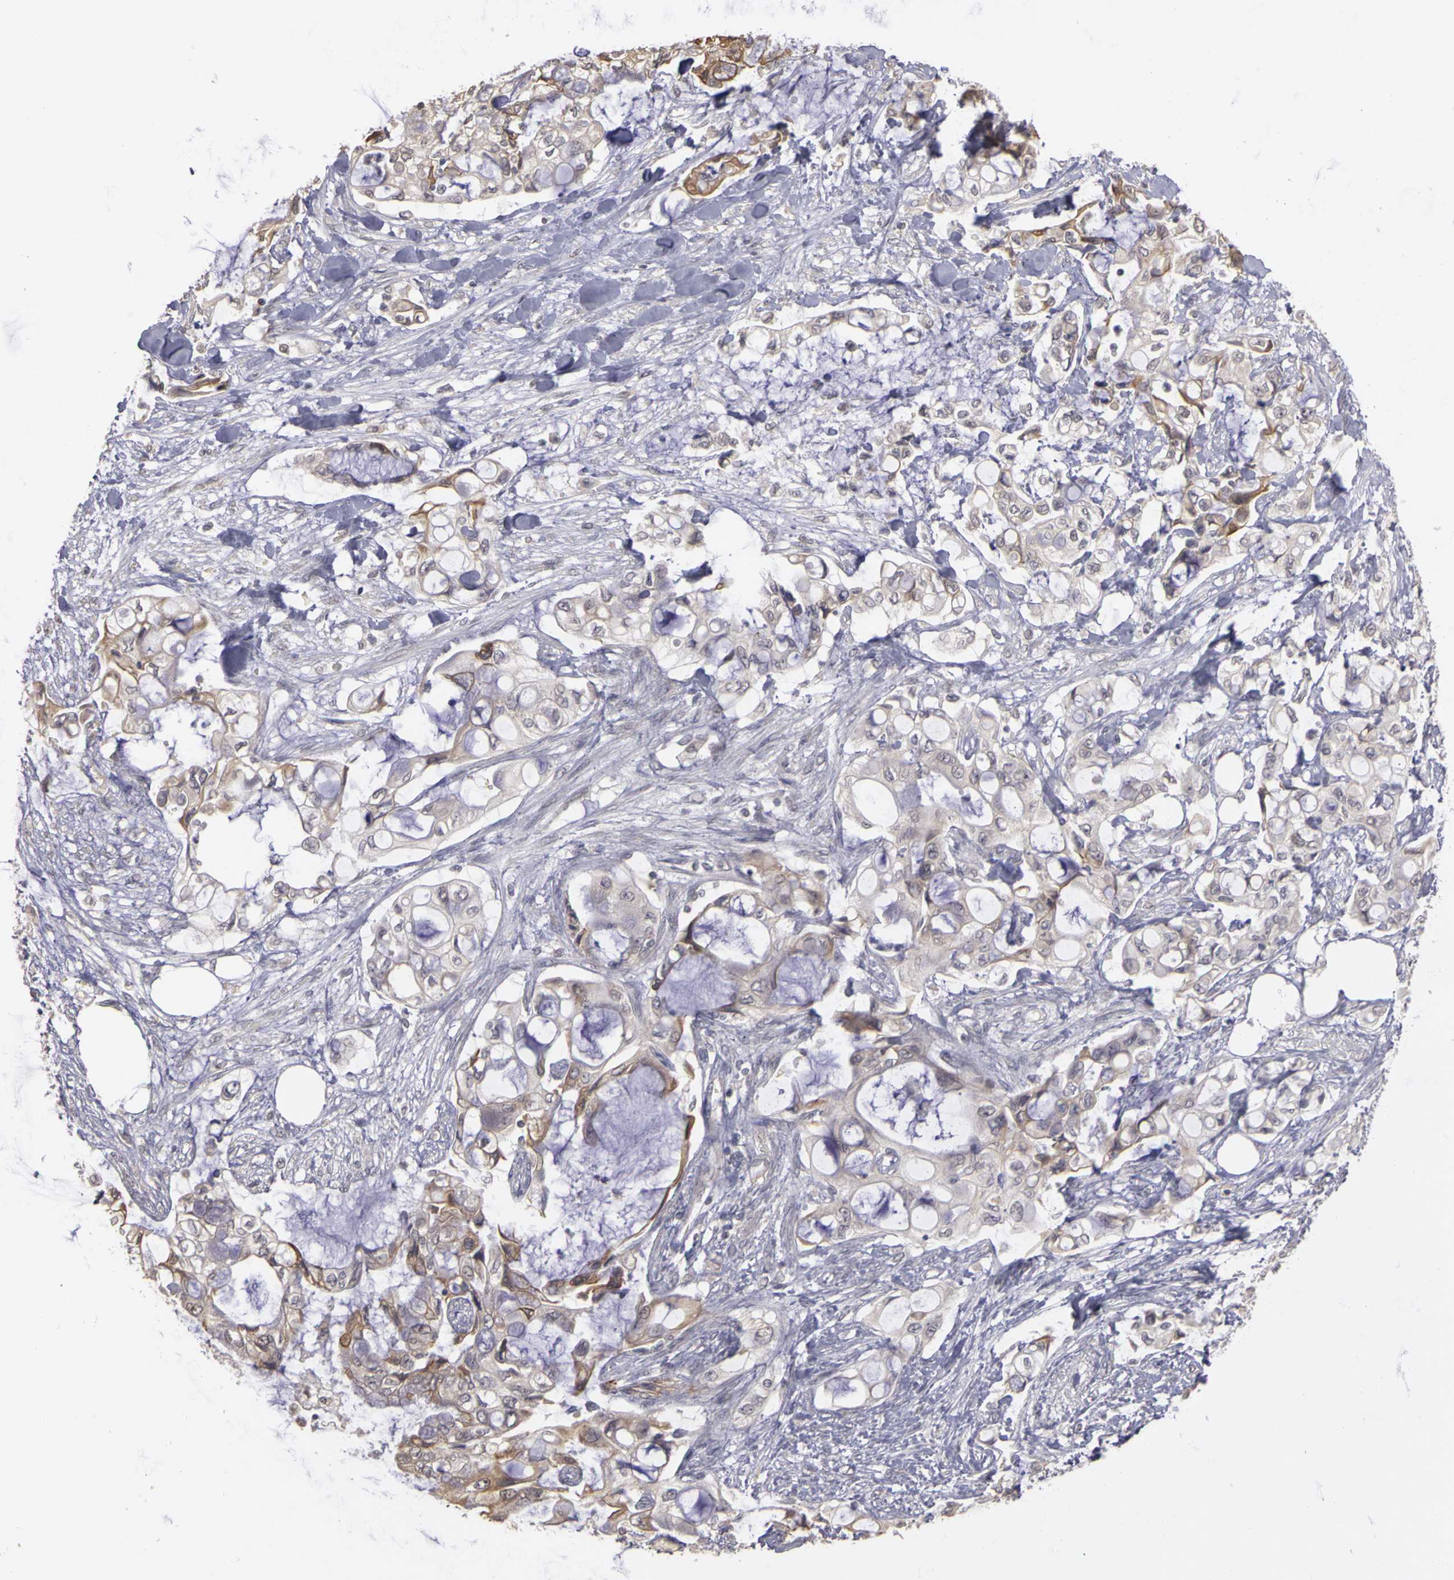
{"staining": {"intensity": "moderate", "quantity": "<25%", "location": "cytoplasmic/membranous"}, "tissue": "pancreatic cancer", "cell_type": "Tumor cells", "image_type": "cancer", "snomed": [{"axis": "morphology", "description": "Adenocarcinoma, NOS"}, {"axis": "topography", "description": "Pancreas"}], "caption": "Adenocarcinoma (pancreatic) stained with a brown dye reveals moderate cytoplasmic/membranous positive staining in about <25% of tumor cells.", "gene": "FRMD7", "patient": {"sex": "female", "age": 70}}